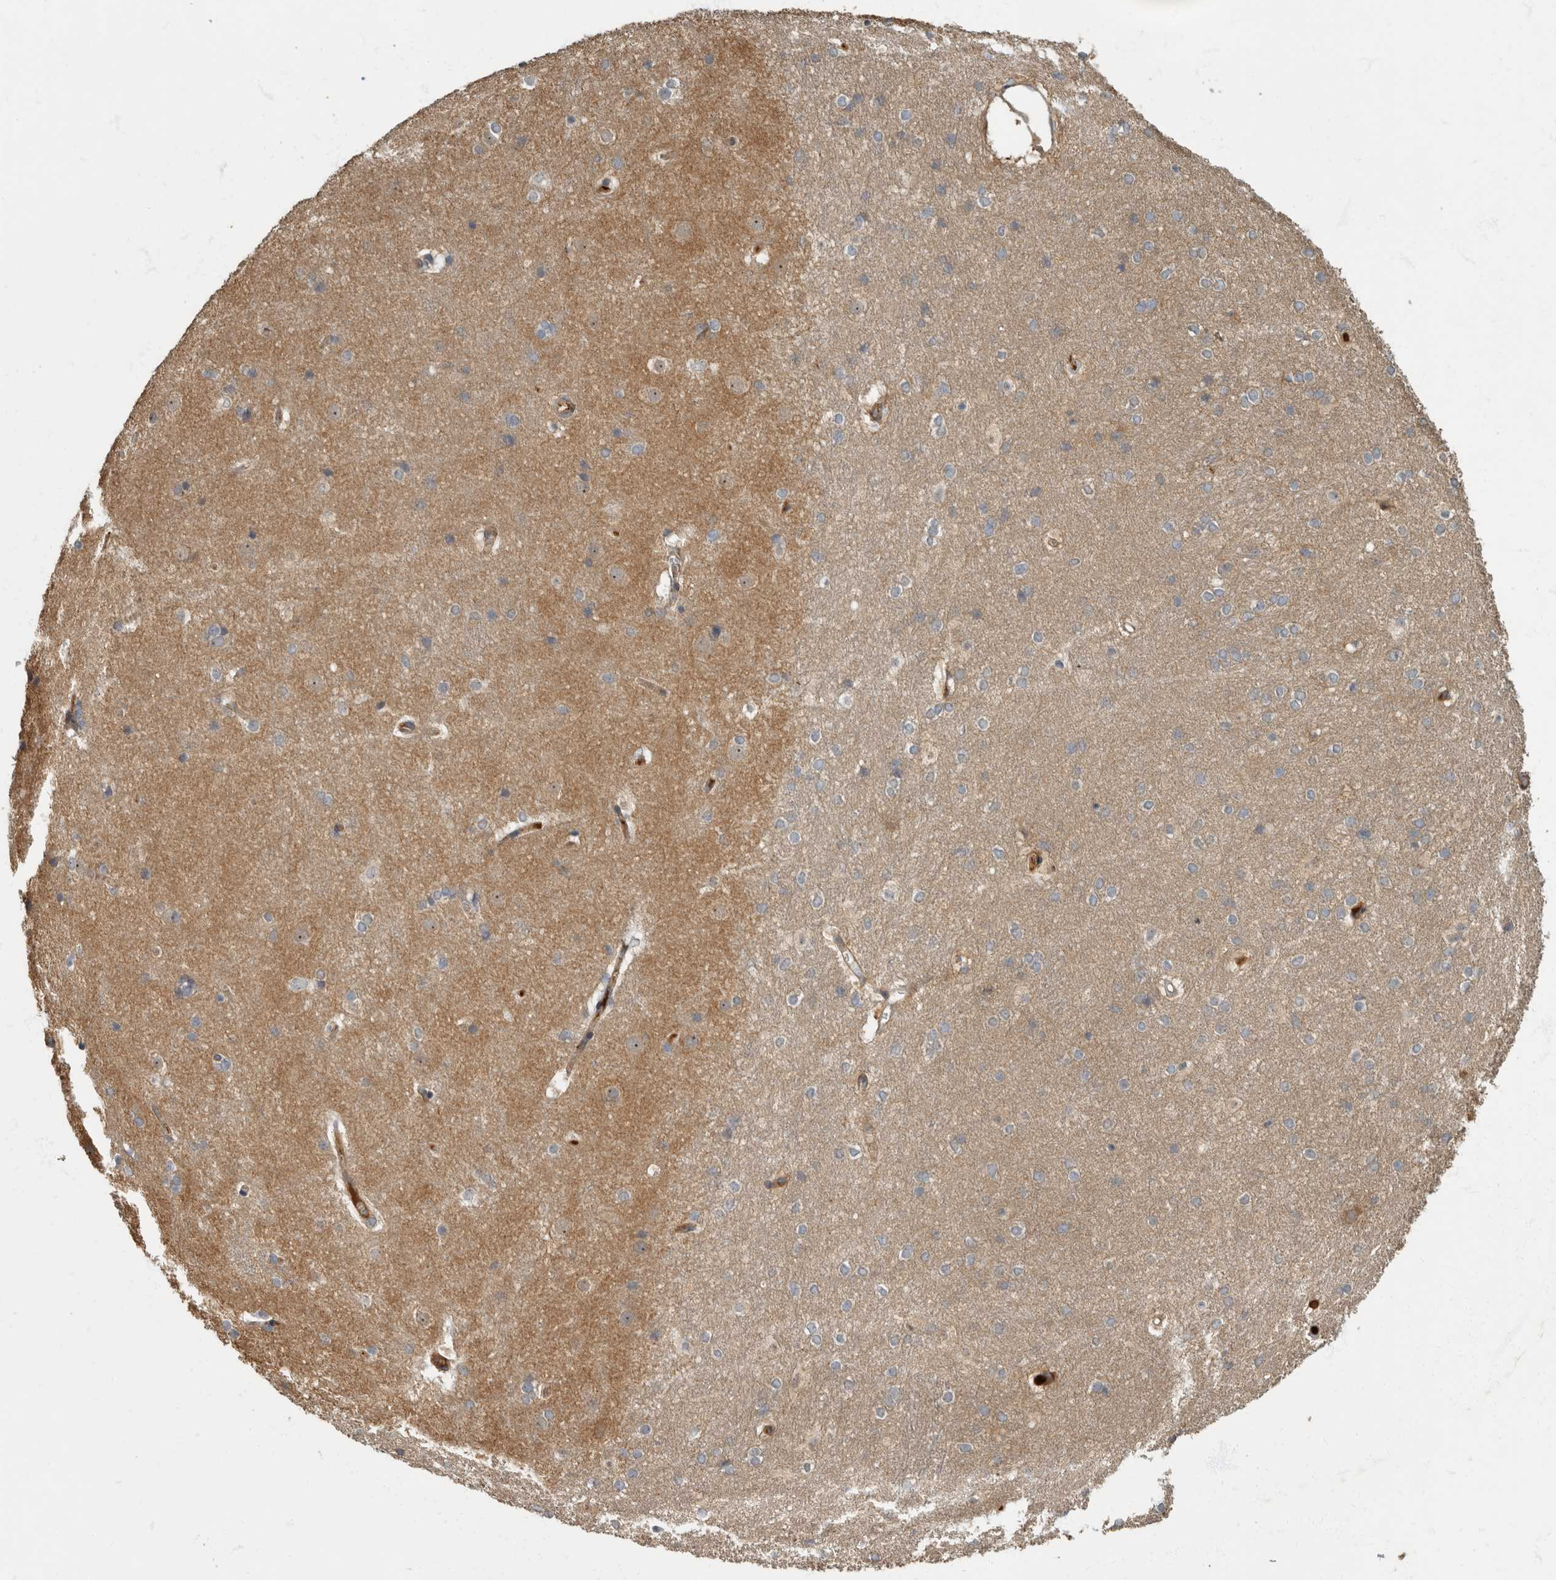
{"staining": {"intensity": "moderate", "quantity": "25%-75%", "location": "cytoplasmic/membranous"}, "tissue": "caudate", "cell_type": "Glial cells", "image_type": "normal", "snomed": [{"axis": "morphology", "description": "Normal tissue, NOS"}, {"axis": "topography", "description": "Lateral ventricle wall"}], "caption": "Caudate stained with a brown dye exhibits moderate cytoplasmic/membranous positive staining in about 25%-75% of glial cells.", "gene": "DAAM1", "patient": {"sex": "female", "age": 19}}